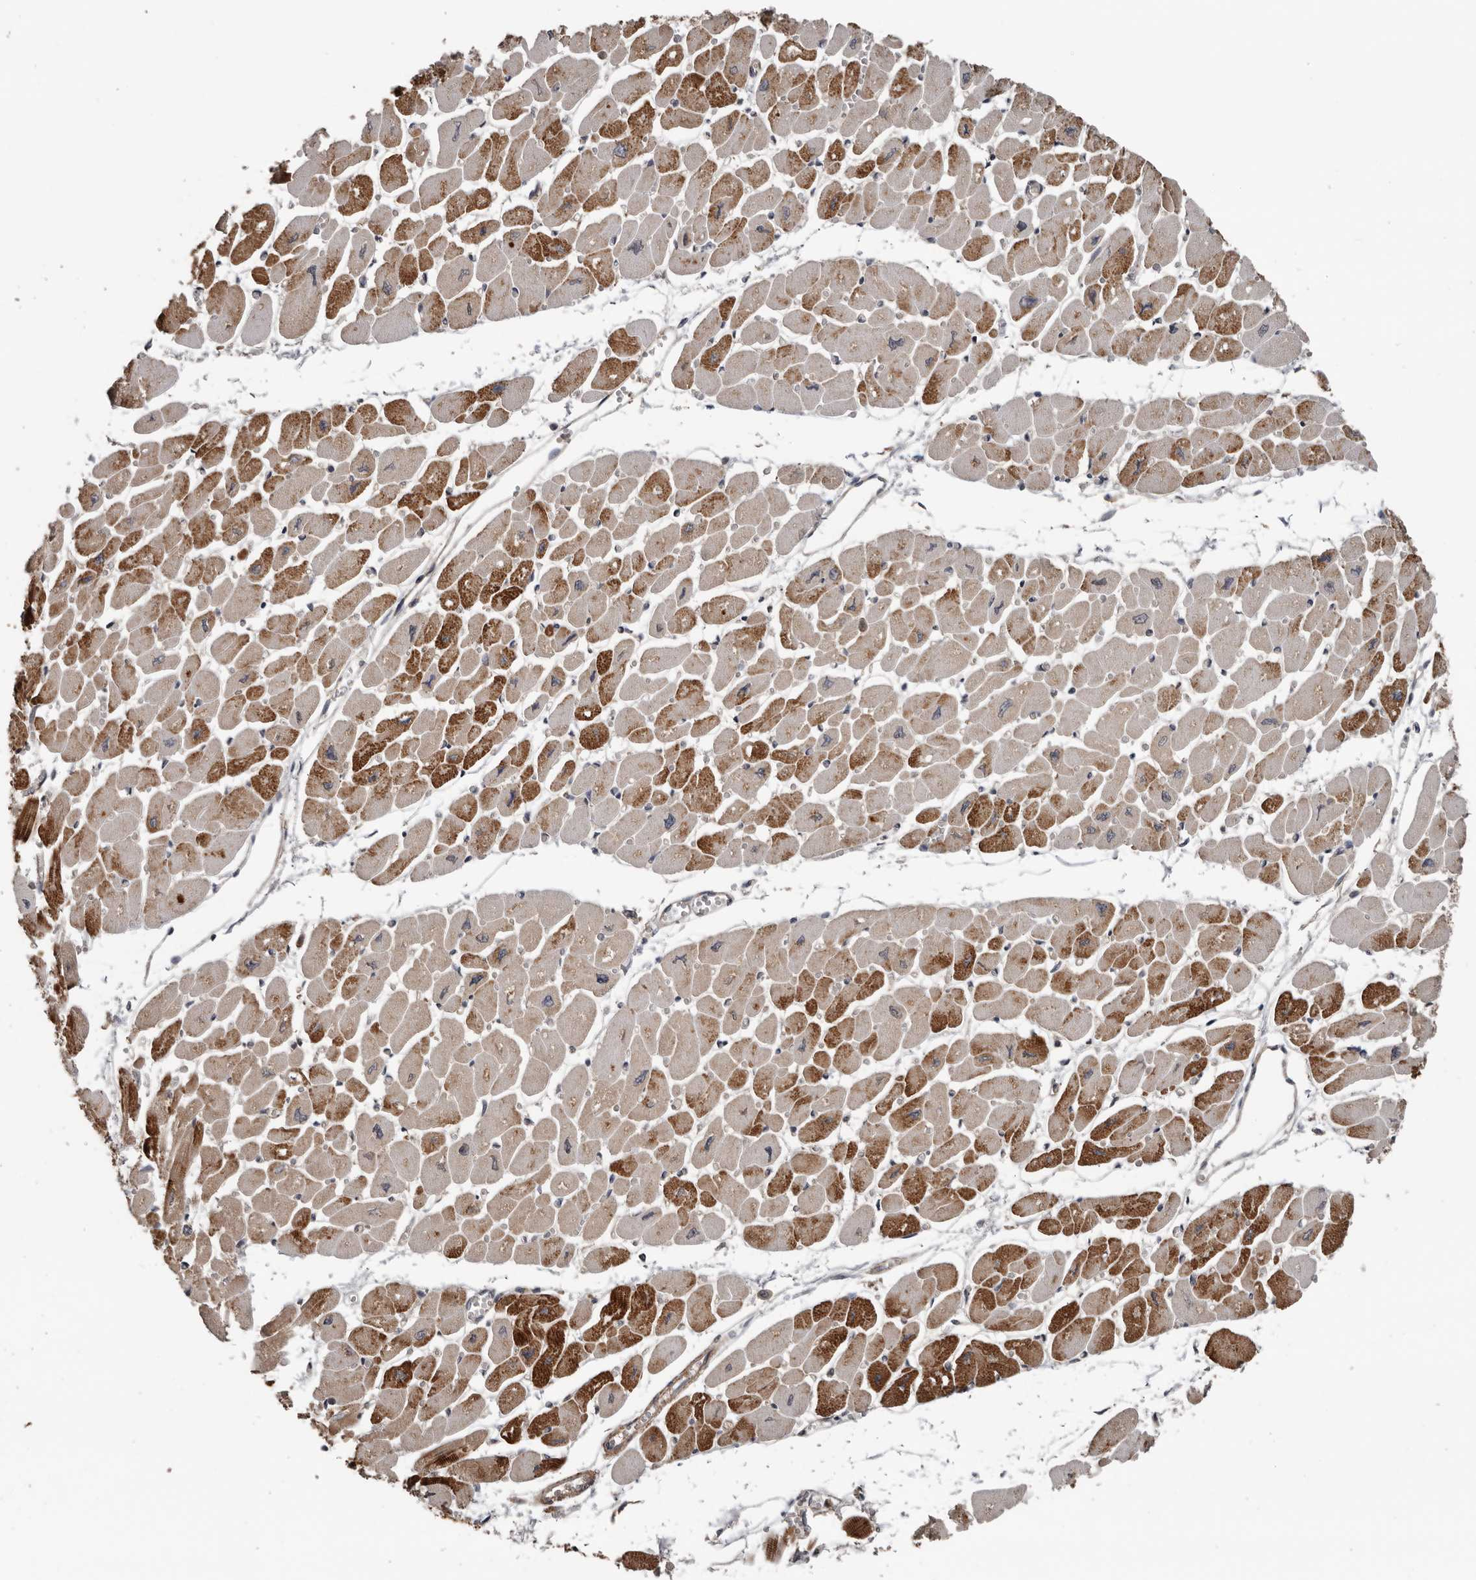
{"staining": {"intensity": "strong", "quantity": "25%-75%", "location": "cytoplasmic/membranous"}, "tissue": "heart muscle", "cell_type": "Cardiomyocytes", "image_type": "normal", "snomed": [{"axis": "morphology", "description": "Normal tissue, NOS"}, {"axis": "topography", "description": "Heart"}], "caption": "Immunohistochemistry photomicrograph of benign heart muscle stained for a protein (brown), which shows high levels of strong cytoplasmic/membranous positivity in about 25%-75% of cardiomyocytes.", "gene": "DNAJB4", "patient": {"sex": "female", "age": 54}}